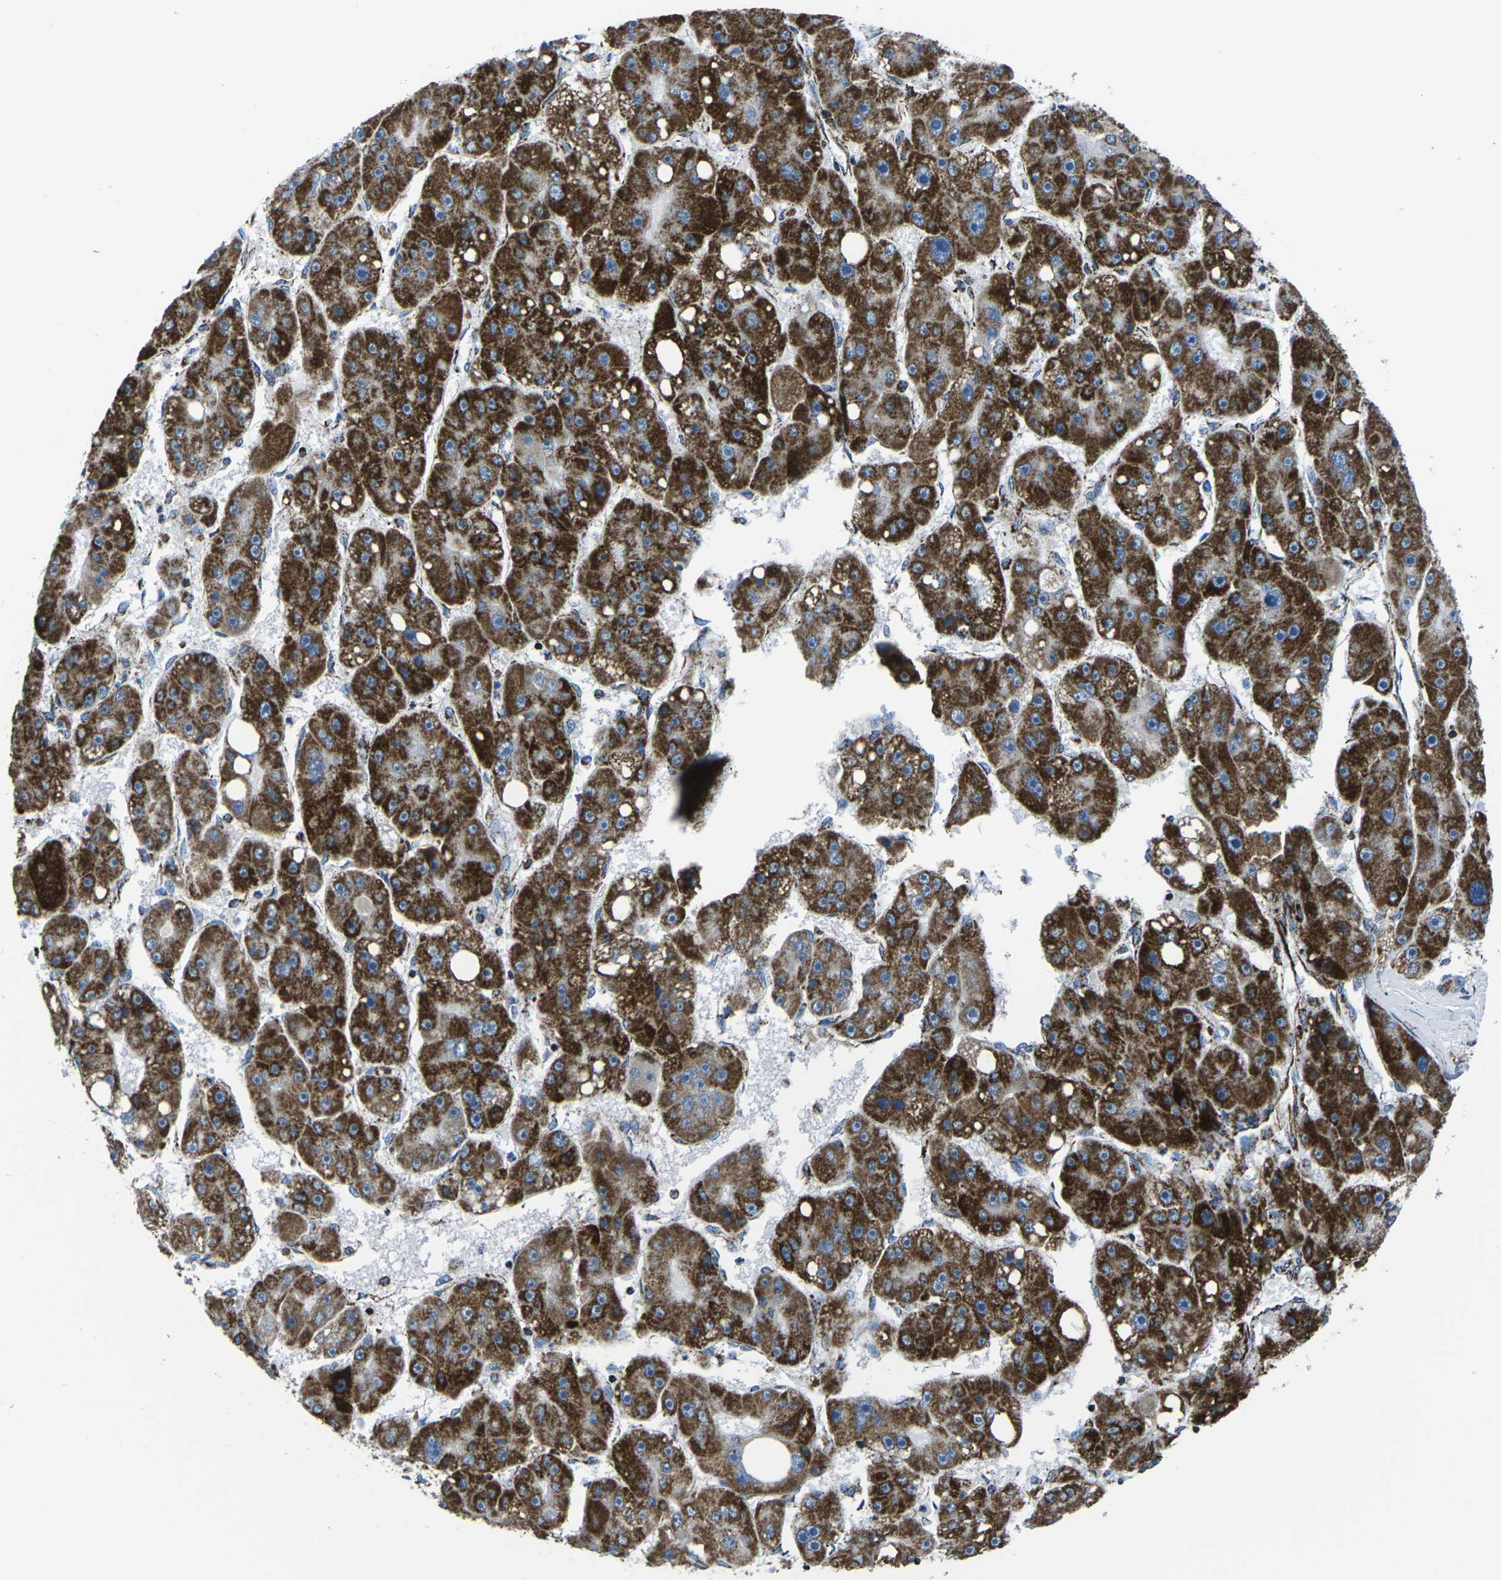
{"staining": {"intensity": "strong", "quantity": ">75%", "location": "cytoplasmic/membranous"}, "tissue": "liver cancer", "cell_type": "Tumor cells", "image_type": "cancer", "snomed": [{"axis": "morphology", "description": "Carcinoma, Hepatocellular, NOS"}, {"axis": "topography", "description": "Liver"}], "caption": "Tumor cells exhibit strong cytoplasmic/membranous staining in about >75% of cells in liver hepatocellular carcinoma.", "gene": "MT-CO2", "patient": {"sex": "female", "age": 61}}